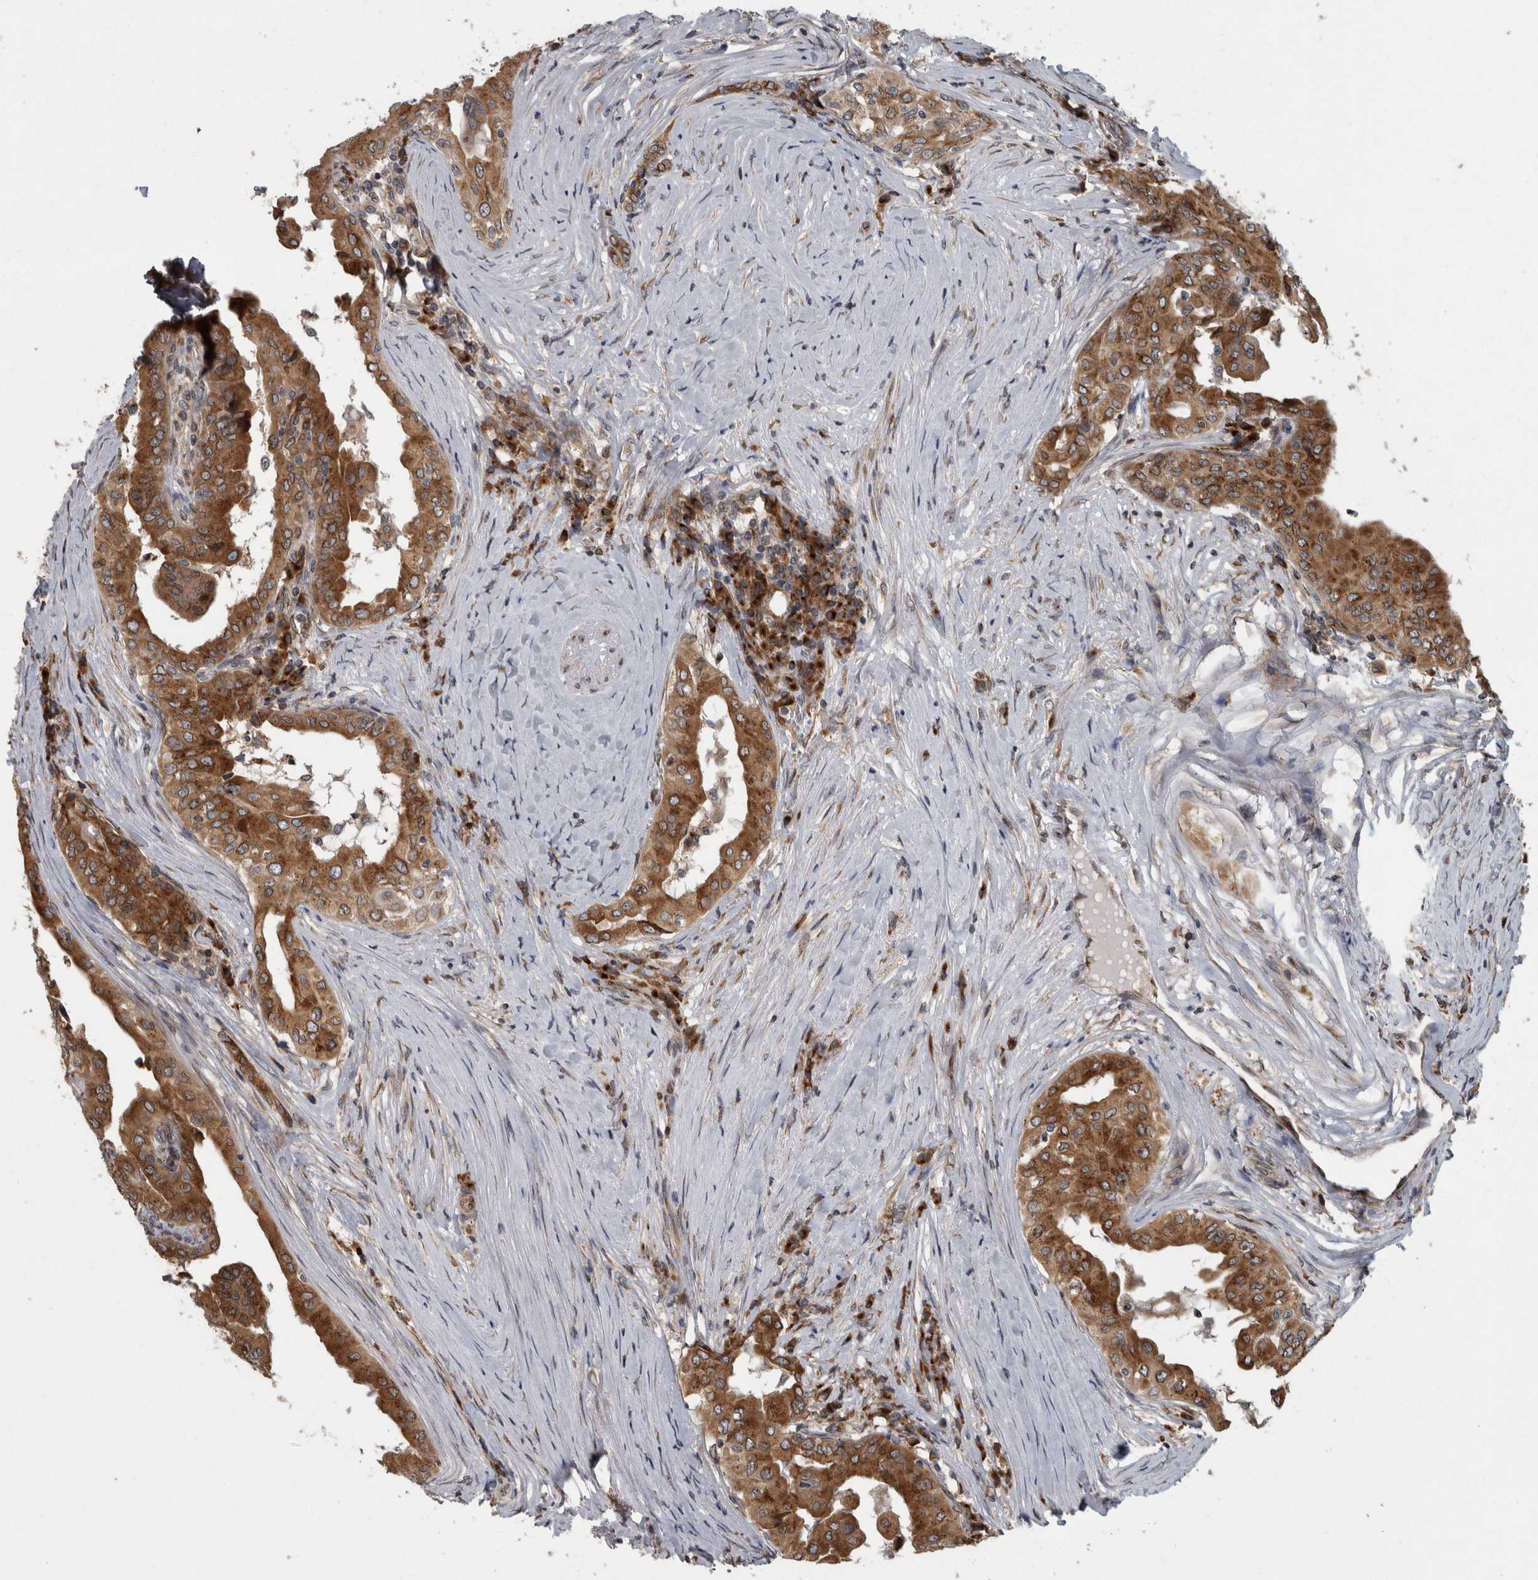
{"staining": {"intensity": "strong", "quantity": ">75%", "location": "cytoplasmic/membranous"}, "tissue": "thyroid cancer", "cell_type": "Tumor cells", "image_type": "cancer", "snomed": [{"axis": "morphology", "description": "Papillary adenocarcinoma, NOS"}, {"axis": "topography", "description": "Thyroid gland"}], "caption": "Immunohistochemistry (DAB) staining of thyroid cancer reveals strong cytoplasmic/membranous protein staining in approximately >75% of tumor cells.", "gene": "LMAN2L", "patient": {"sex": "male", "age": 33}}